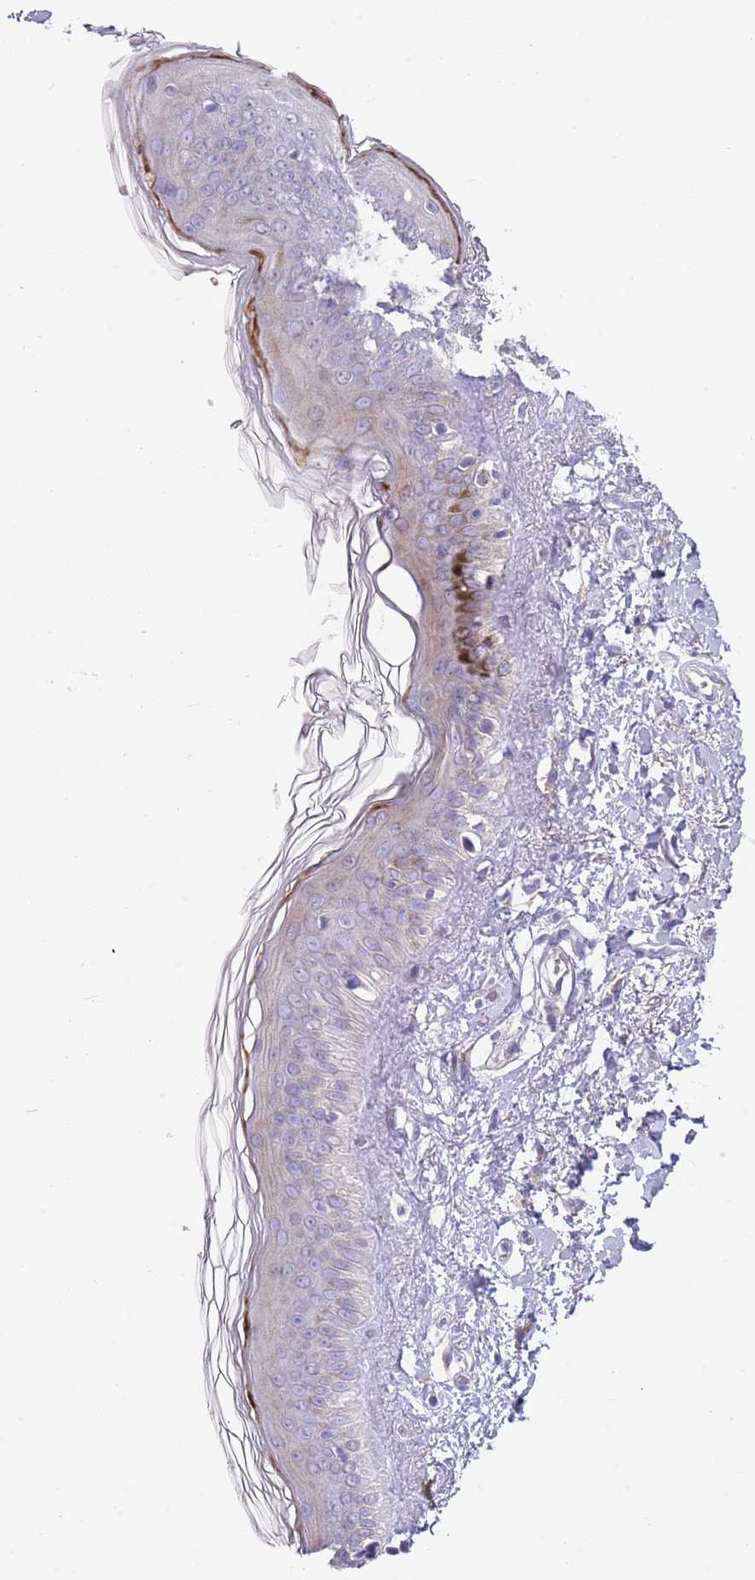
{"staining": {"intensity": "negative", "quantity": "none", "location": "none"}, "tissue": "skin", "cell_type": "Fibroblasts", "image_type": "normal", "snomed": [{"axis": "morphology", "description": "Normal tissue, NOS"}, {"axis": "topography", "description": "Skin"}], "caption": "Image shows no significant protein expression in fibroblasts of benign skin. Nuclei are stained in blue.", "gene": "TNRC6C", "patient": {"sex": "female", "age": 58}}